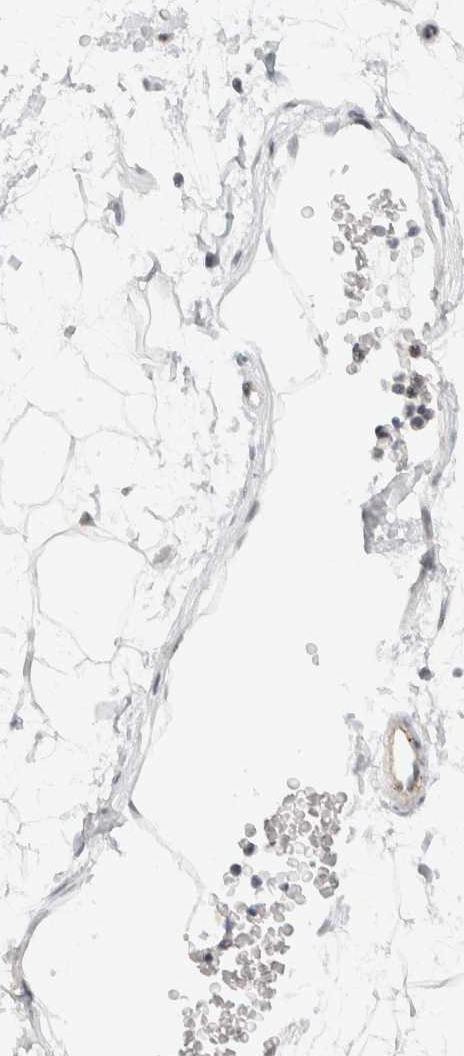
{"staining": {"intensity": "negative", "quantity": "none", "location": "none"}, "tissue": "soft tissue", "cell_type": "Fibroblasts", "image_type": "normal", "snomed": [{"axis": "morphology", "description": "Normal tissue, NOS"}, {"axis": "topography", "description": "Soft tissue"}], "caption": "This is an IHC photomicrograph of unremarkable soft tissue. There is no positivity in fibroblasts.", "gene": "CDH17", "patient": {"sex": "male", "age": 72}}